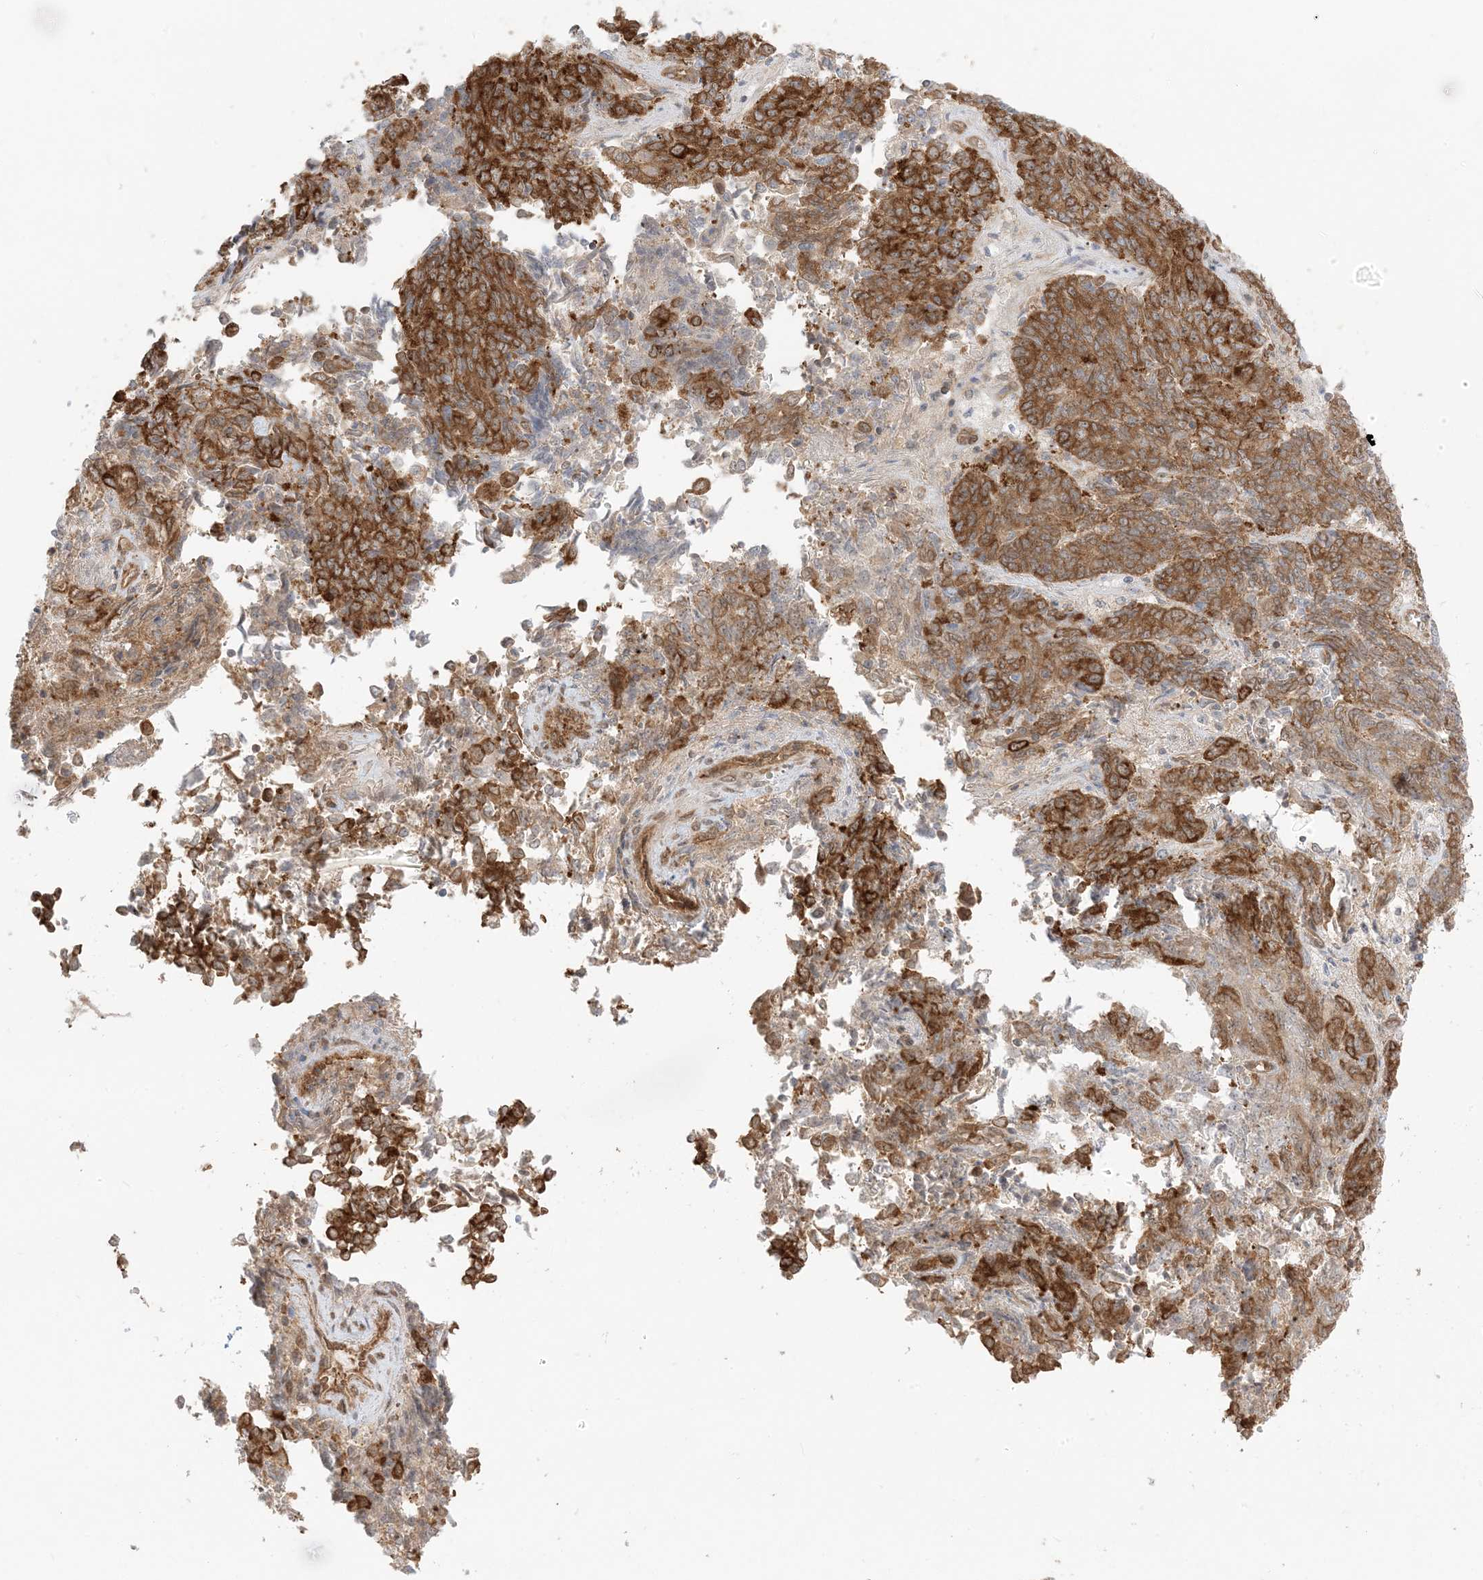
{"staining": {"intensity": "moderate", "quantity": ">75%", "location": "cytoplasmic/membranous"}, "tissue": "endometrial cancer", "cell_type": "Tumor cells", "image_type": "cancer", "snomed": [{"axis": "morphology", "description": "Adenocarcinoma, NOS"}, {"axis": "topography", "description": "Endometrium"}], "caption": "Immunohistochemical staining of human endometrial adenocarcinoma exhibits medium levels of moderate cytoplasmic/membranous protein positivity in approximately >75% of tumor cells.", "gene": "UBAP2L", "patient": {"sex": "female", "age": 80}}